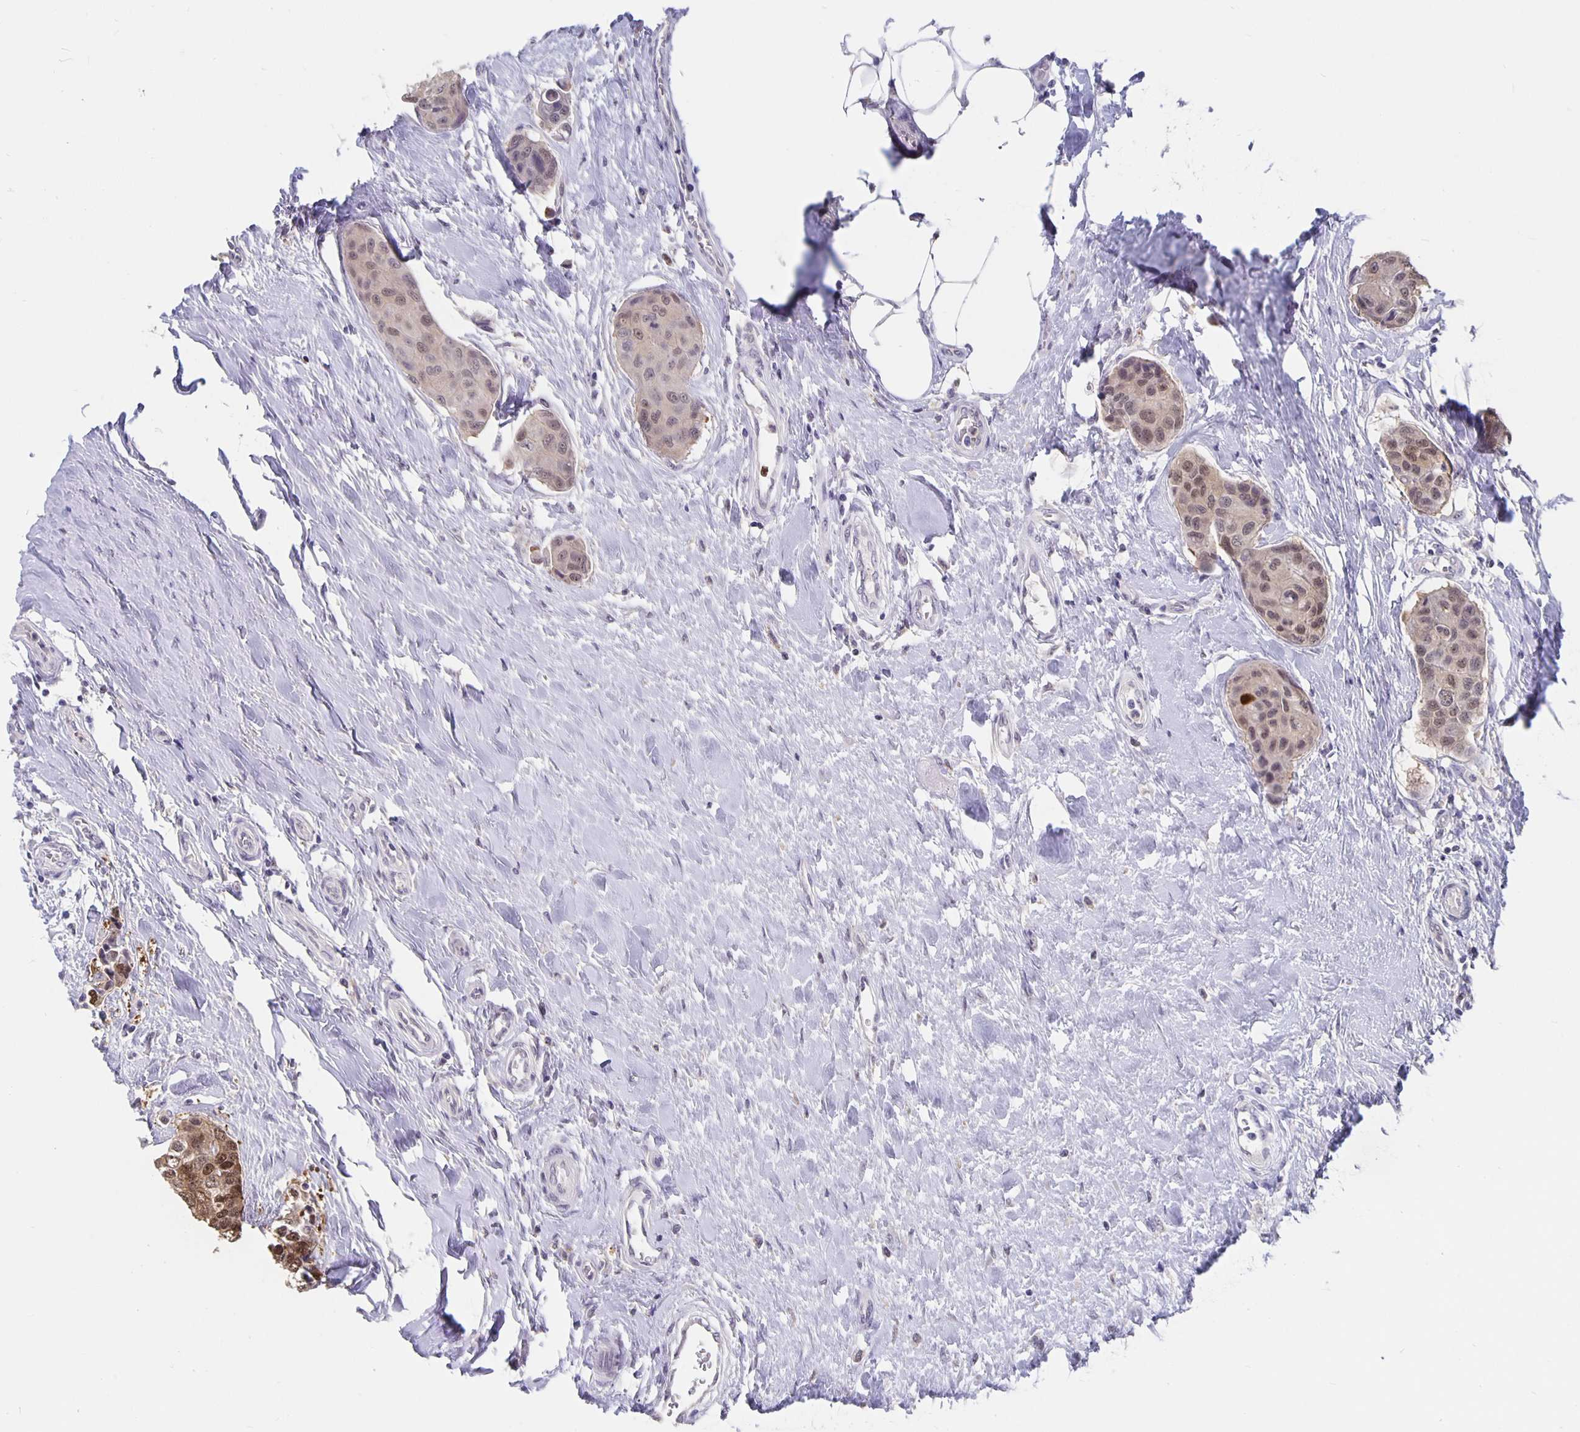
{"staining": {"intensity": "weak", "quantity": ">75%", "location": "cytoplasmic/membranous,nuclear"}, "tissue": "breast cancer", "cell_type": "Tumor cells", "image_type": "cancer", "snomed": [{"axis": "morphology", "description": "Duct carcinoma"}, {"axis": "topography", "description": "Breast"}], "caption": "The immunohistochemical stain labels weak cytoplasmic/membranous and nuclear staining in tumor cells of breast cancer tissue. (DAB IHC with brightfield microscopy, high magnification).", "gene": "ZNF691", "patient": {"sex": "female", "age": 80}}